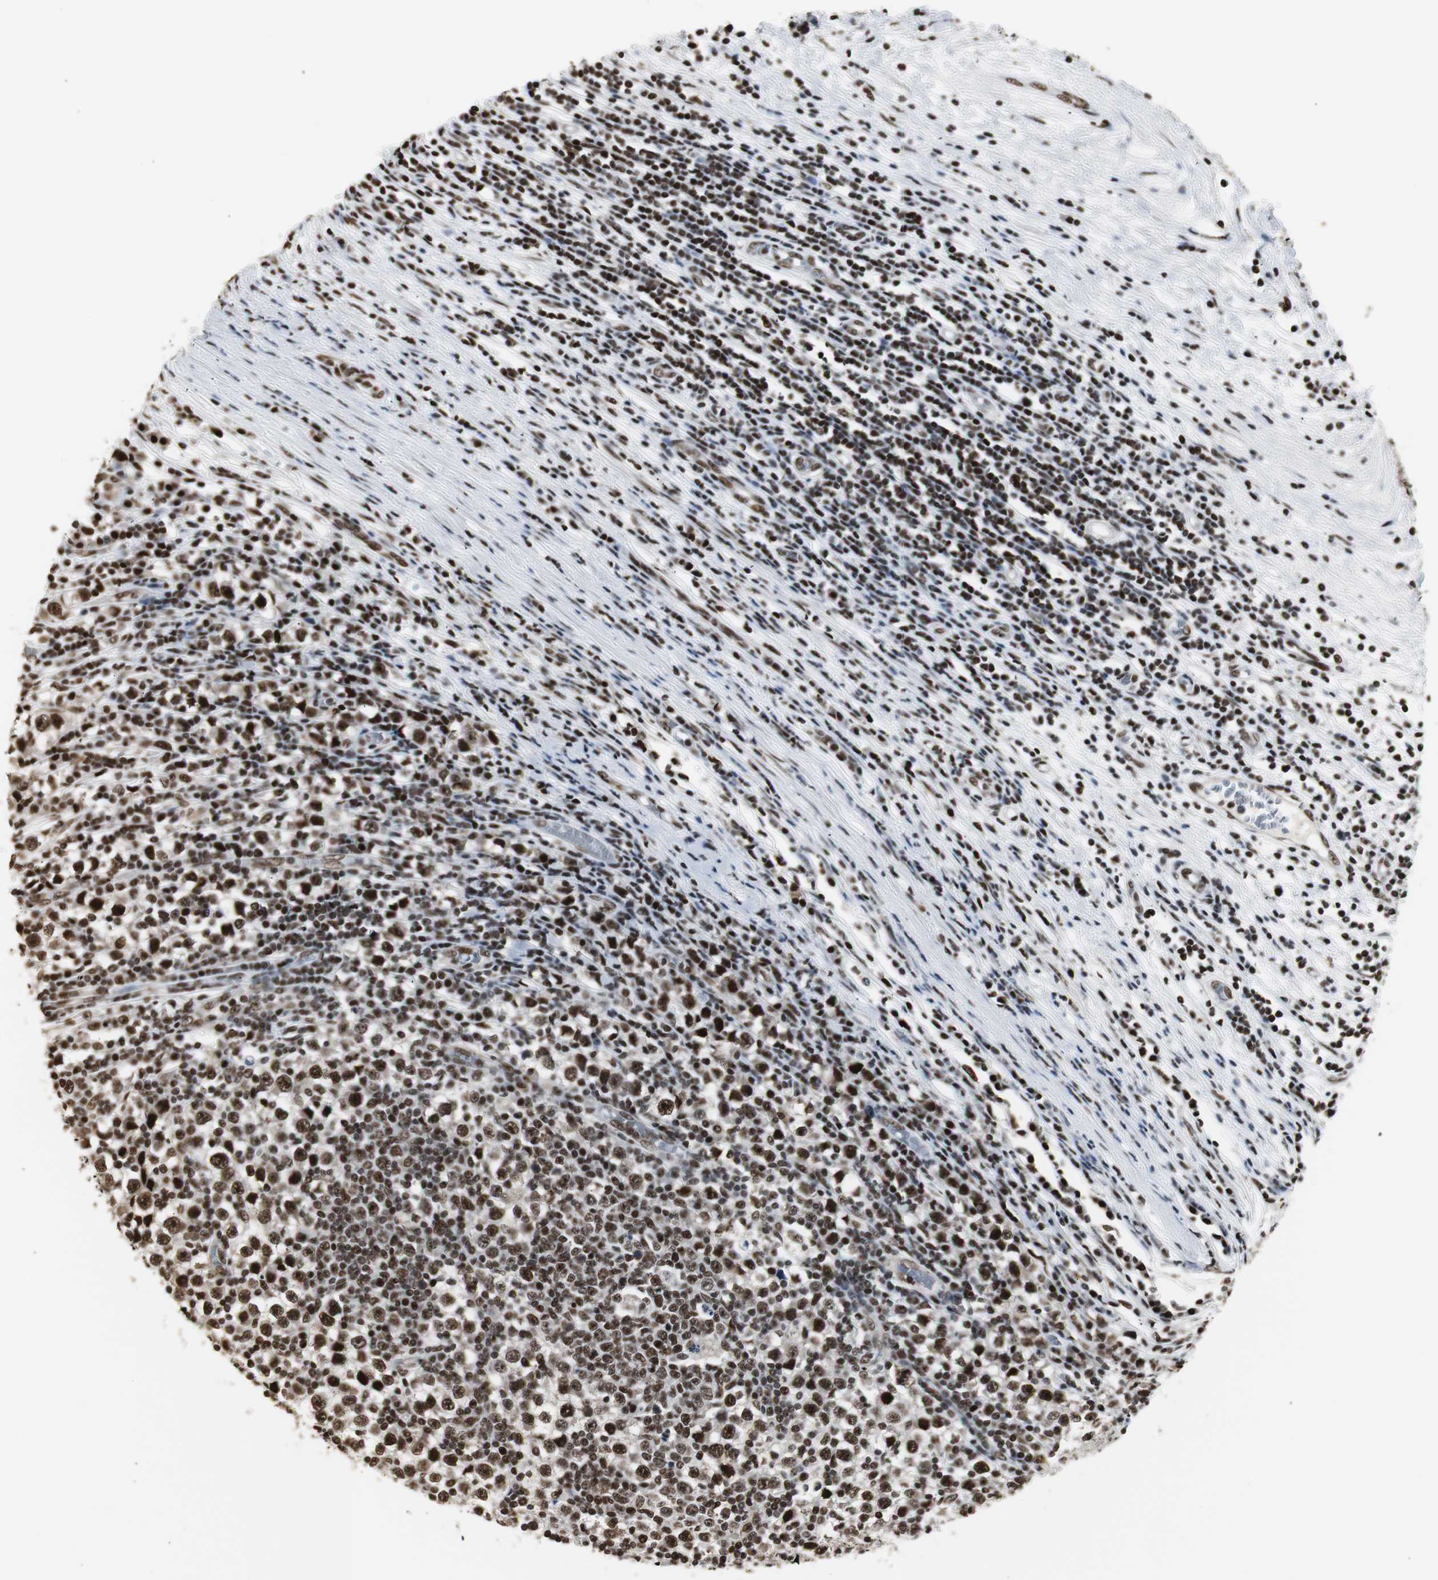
{"staining": {"intensity": "strong", "quantity": ">75%", "location": "nuclear"}, "tissue": "testis cancer", "cell_type": "Tumor cells", "image_type": "cancer", "snomed": [{"axis": "morphology", "description": "Seminoma, NOS"}, {"axis": "topography", "description": "Testis"}], "caption": "Immunohistochemical staining of testis cancer (seminoma) exhibits high levels of strong nuclear positivity in about >75% of tumor cells.", "gene": "PARN", "patient": {"sex": "male", "age": 65}}